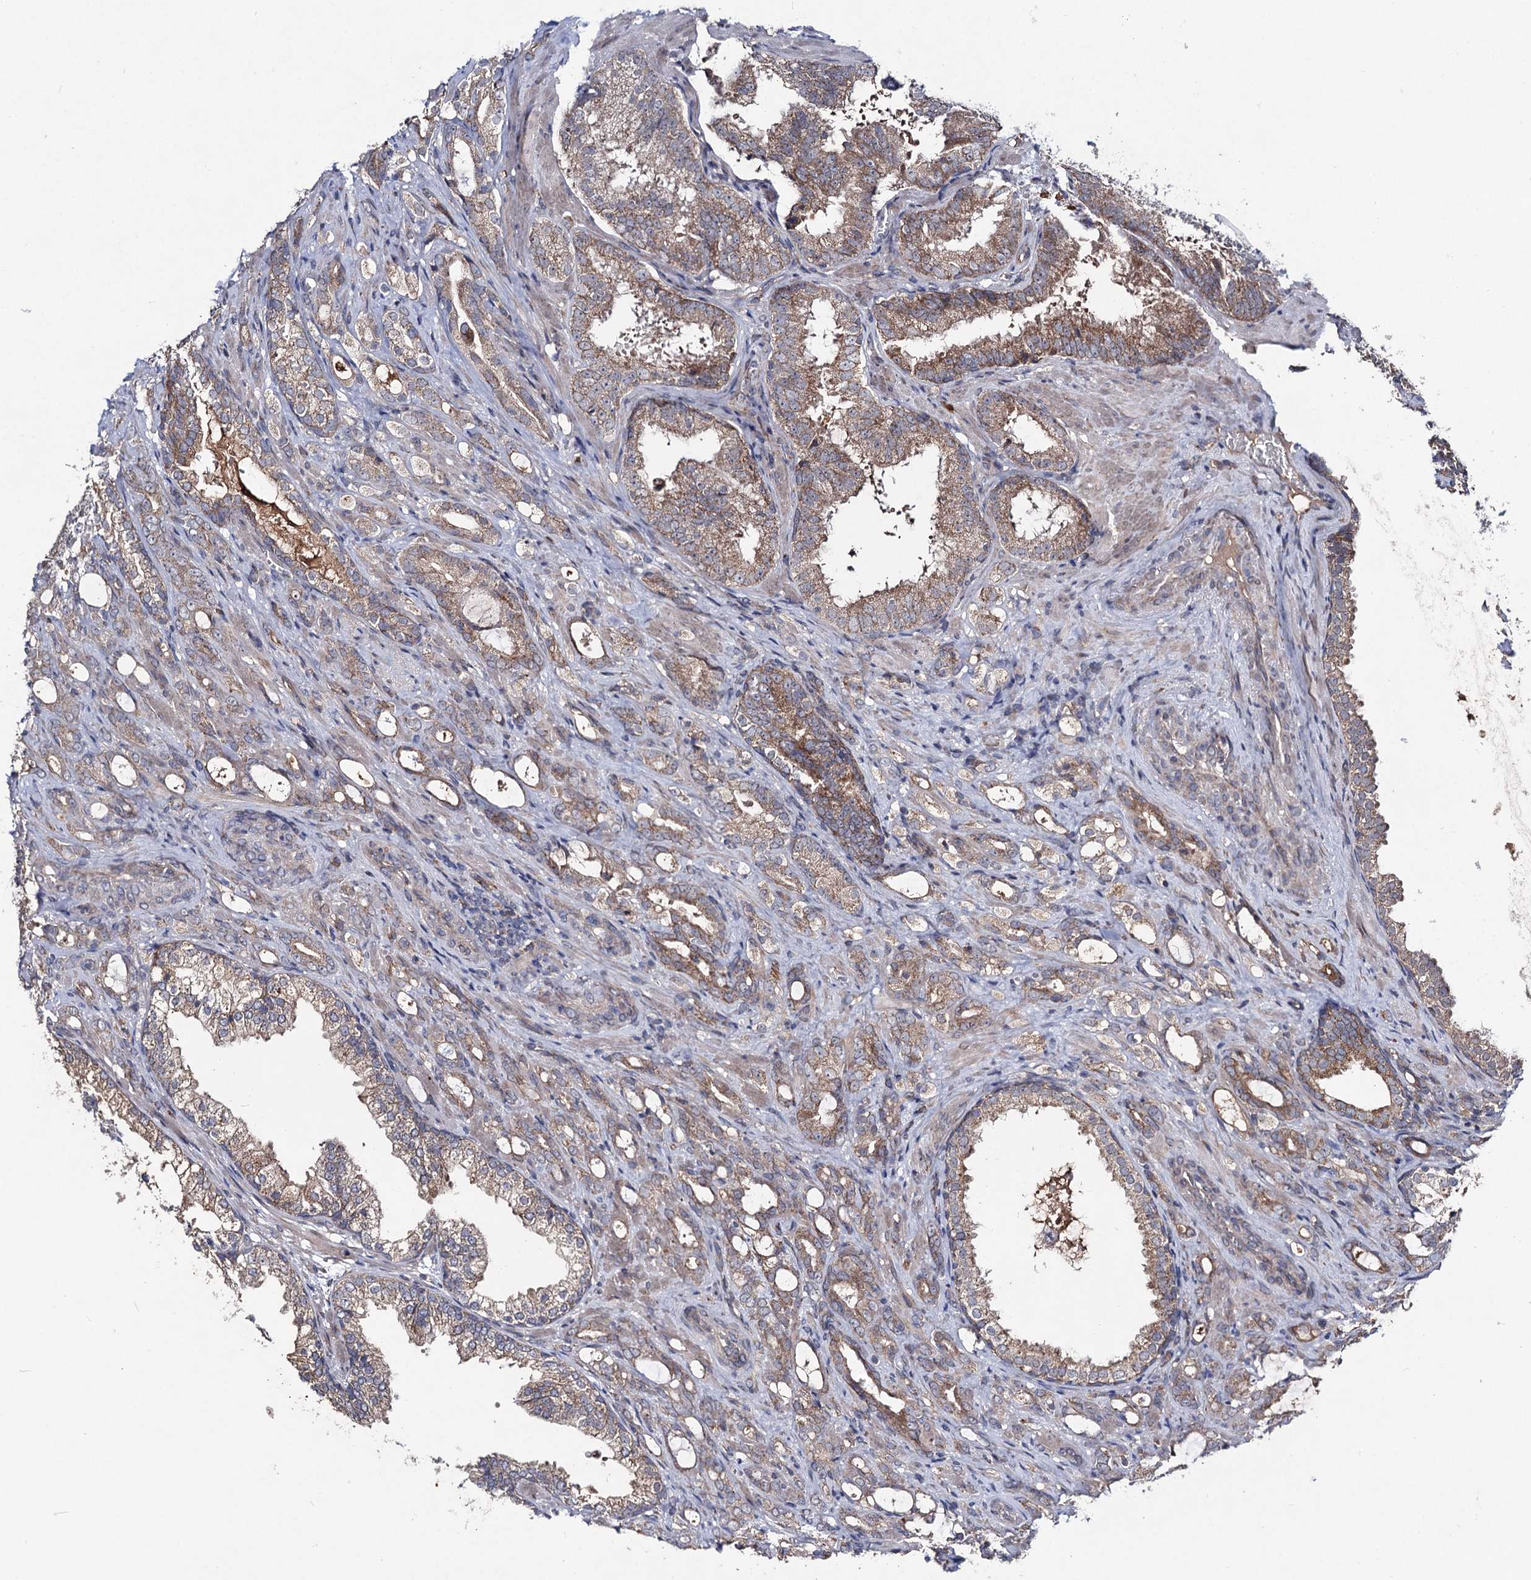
{"staining": {"intensity": "moderate", "quantity": ">75%", "location": "cytoplasmic/membranous"}, "tissue": "prostate cancer", "cell_type": "Tumor cells", "image_type": "cancer", "snomed": [{"axis": "morphology", "description": "Adenocarcinoma, High grade"}, {"axis": "topography", "description": "Prostate"}], "caption": "About >75% of tumor cells in prostate adenocarcinoma (high-grade) display moderate cytoplasmic/membranous protein positivity as visualized by brown immunohistochemical staining.", "gene": "VPS37D", "patient": {"sex": "male", "age": 72}}